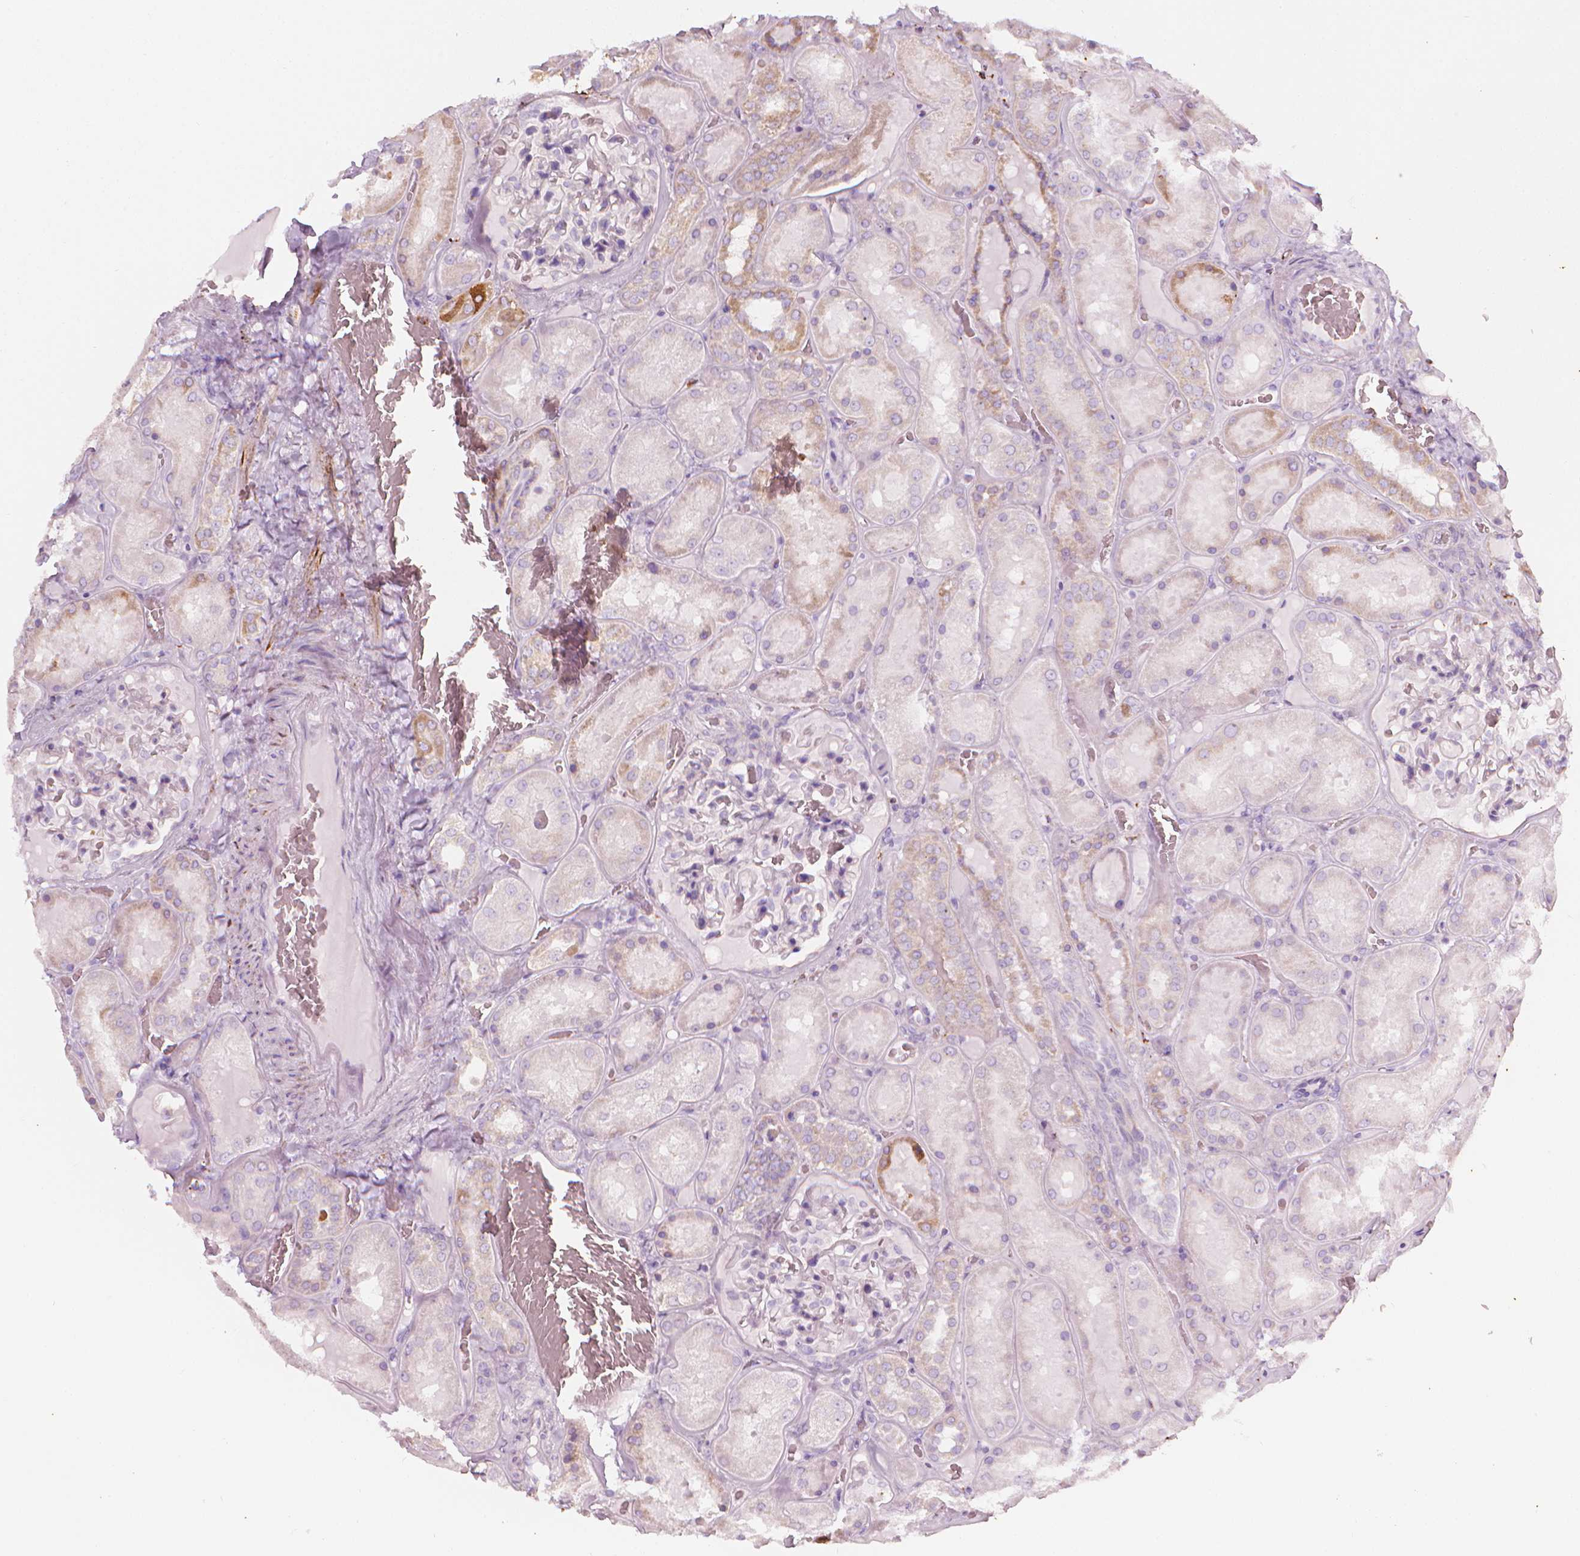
{"staining": {"intensity": "negative", "quantity": "none", "location": "none"}, "tissue": "kidney", "cell_type": "Cells in glomeruli", "image_type": "normal", "snomed": [{"axis": "morphology", "description": "Normal tissue, NOS"}, {"axis": "topography", "description": "Kidney"}], "caption": "Immunohistochemistry photomicrograph of benign human kidney stained for a protein (brown), which exhibits no positivity in cells in glomeruli. The staining was performed using DAB (3,3'-diaminobenzidine) to visualize the protein expression in brown, while the nuclei were stained in blue with hematoxylin (Magnification: 20x).", "gene": "CES1", "patient": {"sex": "male", "age": 73}}